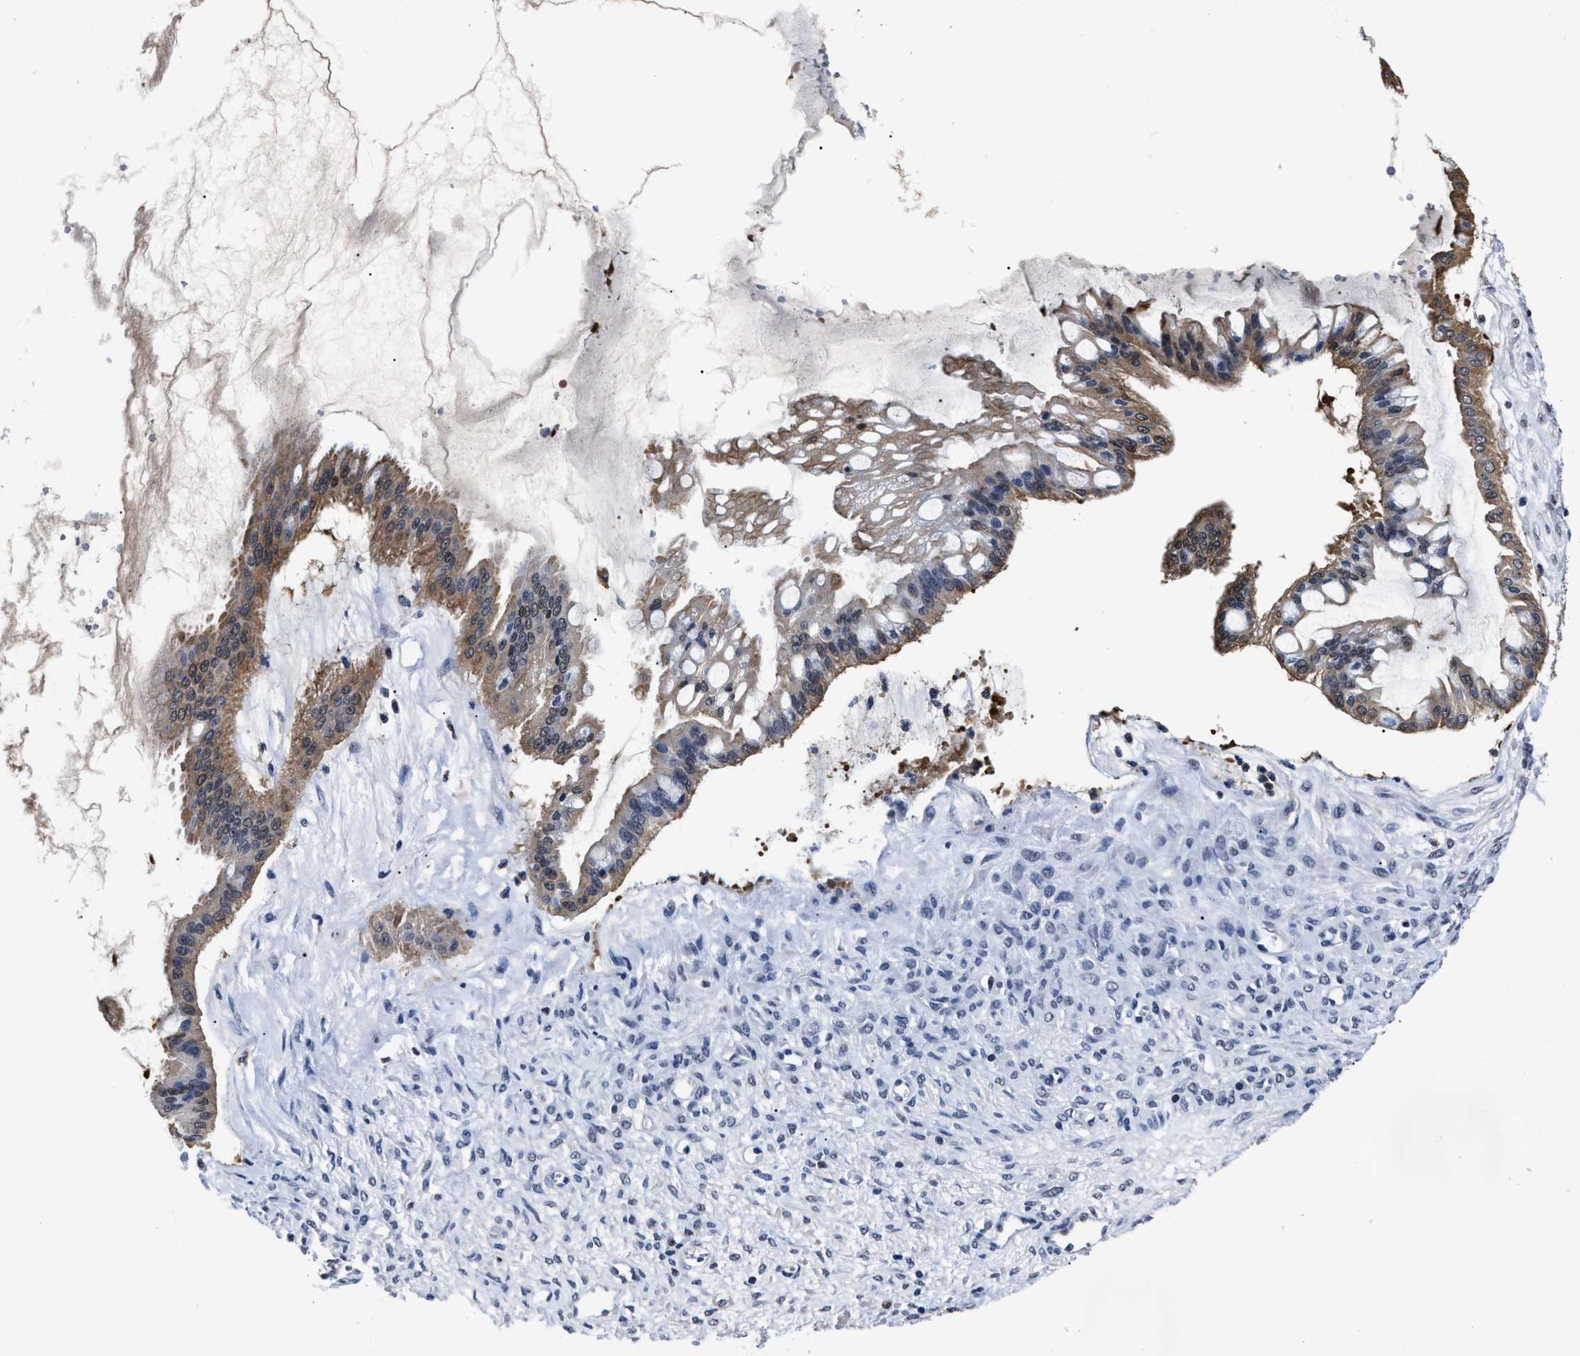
{"staining": {"intensity": "moderate", "quantity": ">75%", "location": "cytoplasmic/membranous"}, "tissue": "ovarian cancer", "cell_type": "Tumor cells", "image_type": "cancer", "snomed": [{"axis": "morphology", "description": "Cystadenocarcinoma, mucinous, NOS"}, {"axis": "topography", "description": "Ovary"}], "caption": "Human ovarian cancer stained with a protein marker shows moderate staining in tumor cells.", "gene": "PRPF4B", "patient": {"sex": "female", "age": 73}}